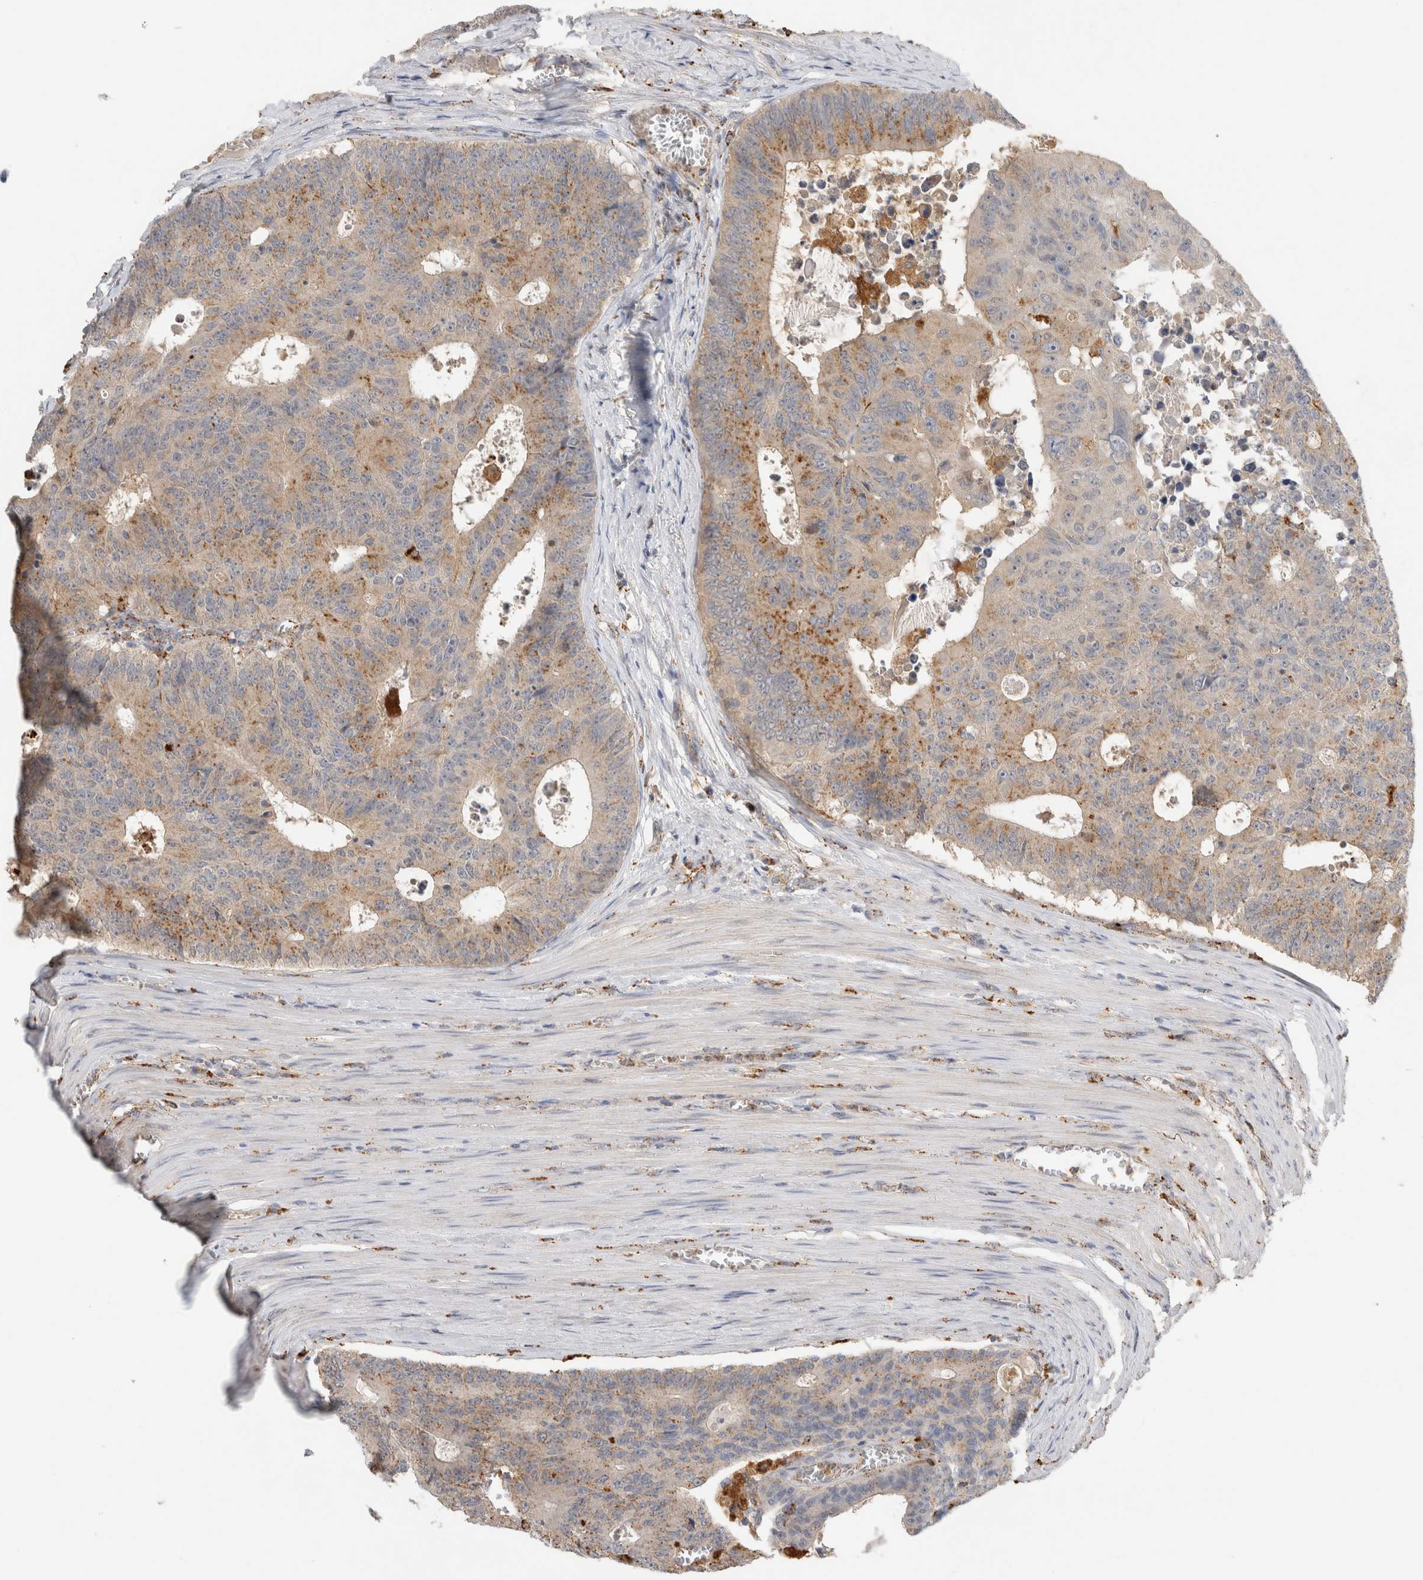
{"staining": {"intensity": "moderate", "quantity": "25%-75%", "location": "cytoplasmic/membranous"}, "tissue": "colorectal cancer", "cell_type": "Tumor cells", "image_type": "cancer", "snomed": [{"axis": "morphology", "description": "Adenocarcinoma, NOS"}, {"axis": "topography", "description": "Colon"}], "caption": "IHC of human adenocarcinoma (colorectal) exhibits medium levels of moderate cytoplasmic/membranous staining in approximately 25%-75% of tumor cells.", "gene": "GNS", "patient": {"sex": "male", "age": 87}}